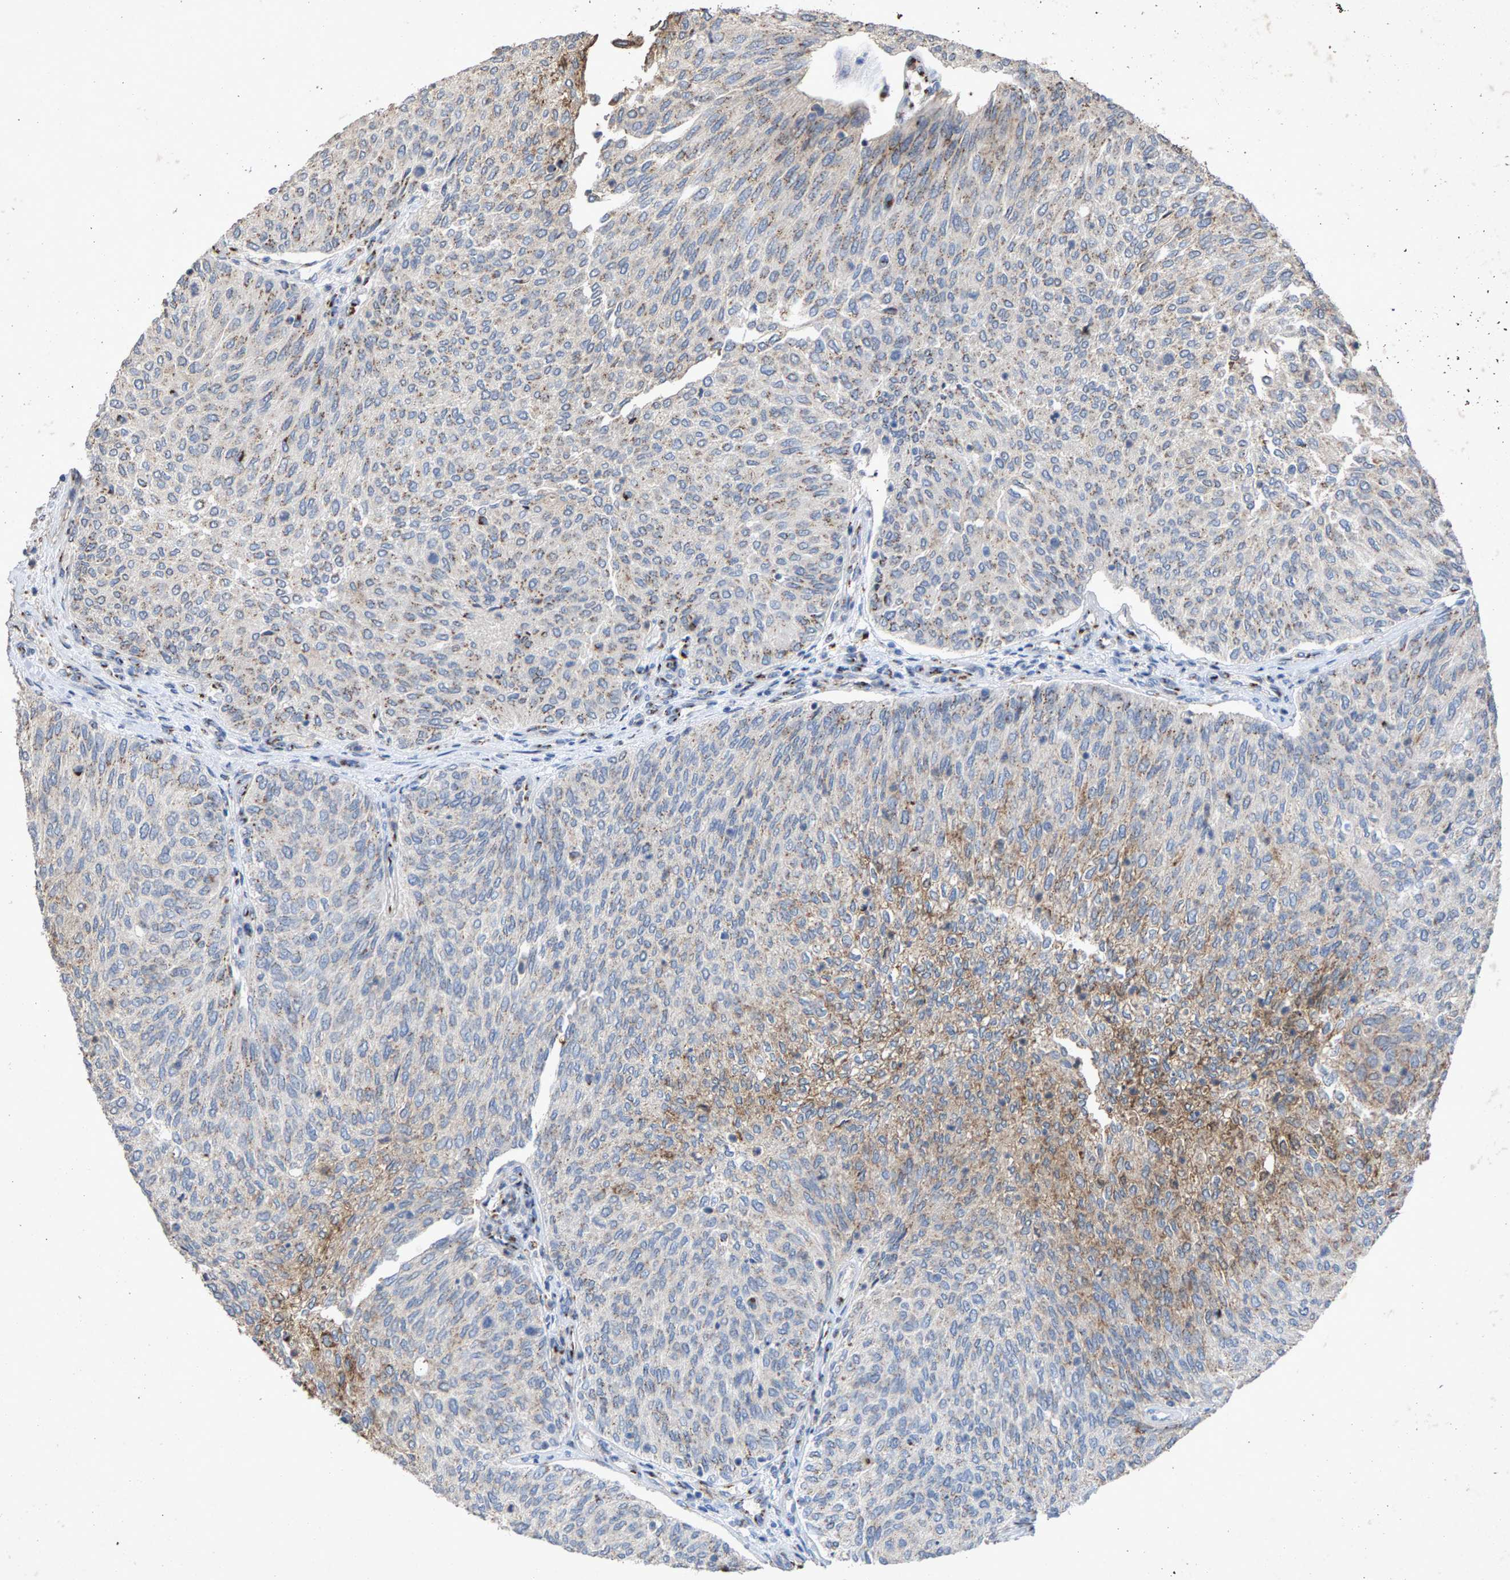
{"staining": {"intensity": "moderate", "quantity": "<25%", "location": "cytoplasmic/membranous"}, "tissue": "urothelial cancer", "cell_type": "Tumor cells", "image_type": "cancer", "snomed": [{"axis": "morphology", "description": "Urothelial carcinoma, Low grade"}, {"axis": "topography", "description": "Urinary bladder"}], "caption": "This is an image of immunohistochemistry staining of urothelial cancer, which shows moderate positivity in the cytoplasmic/membranous of tumor cells.", "gene": "MAN2A1", "patient": {"sex": "female", "age": 79}}